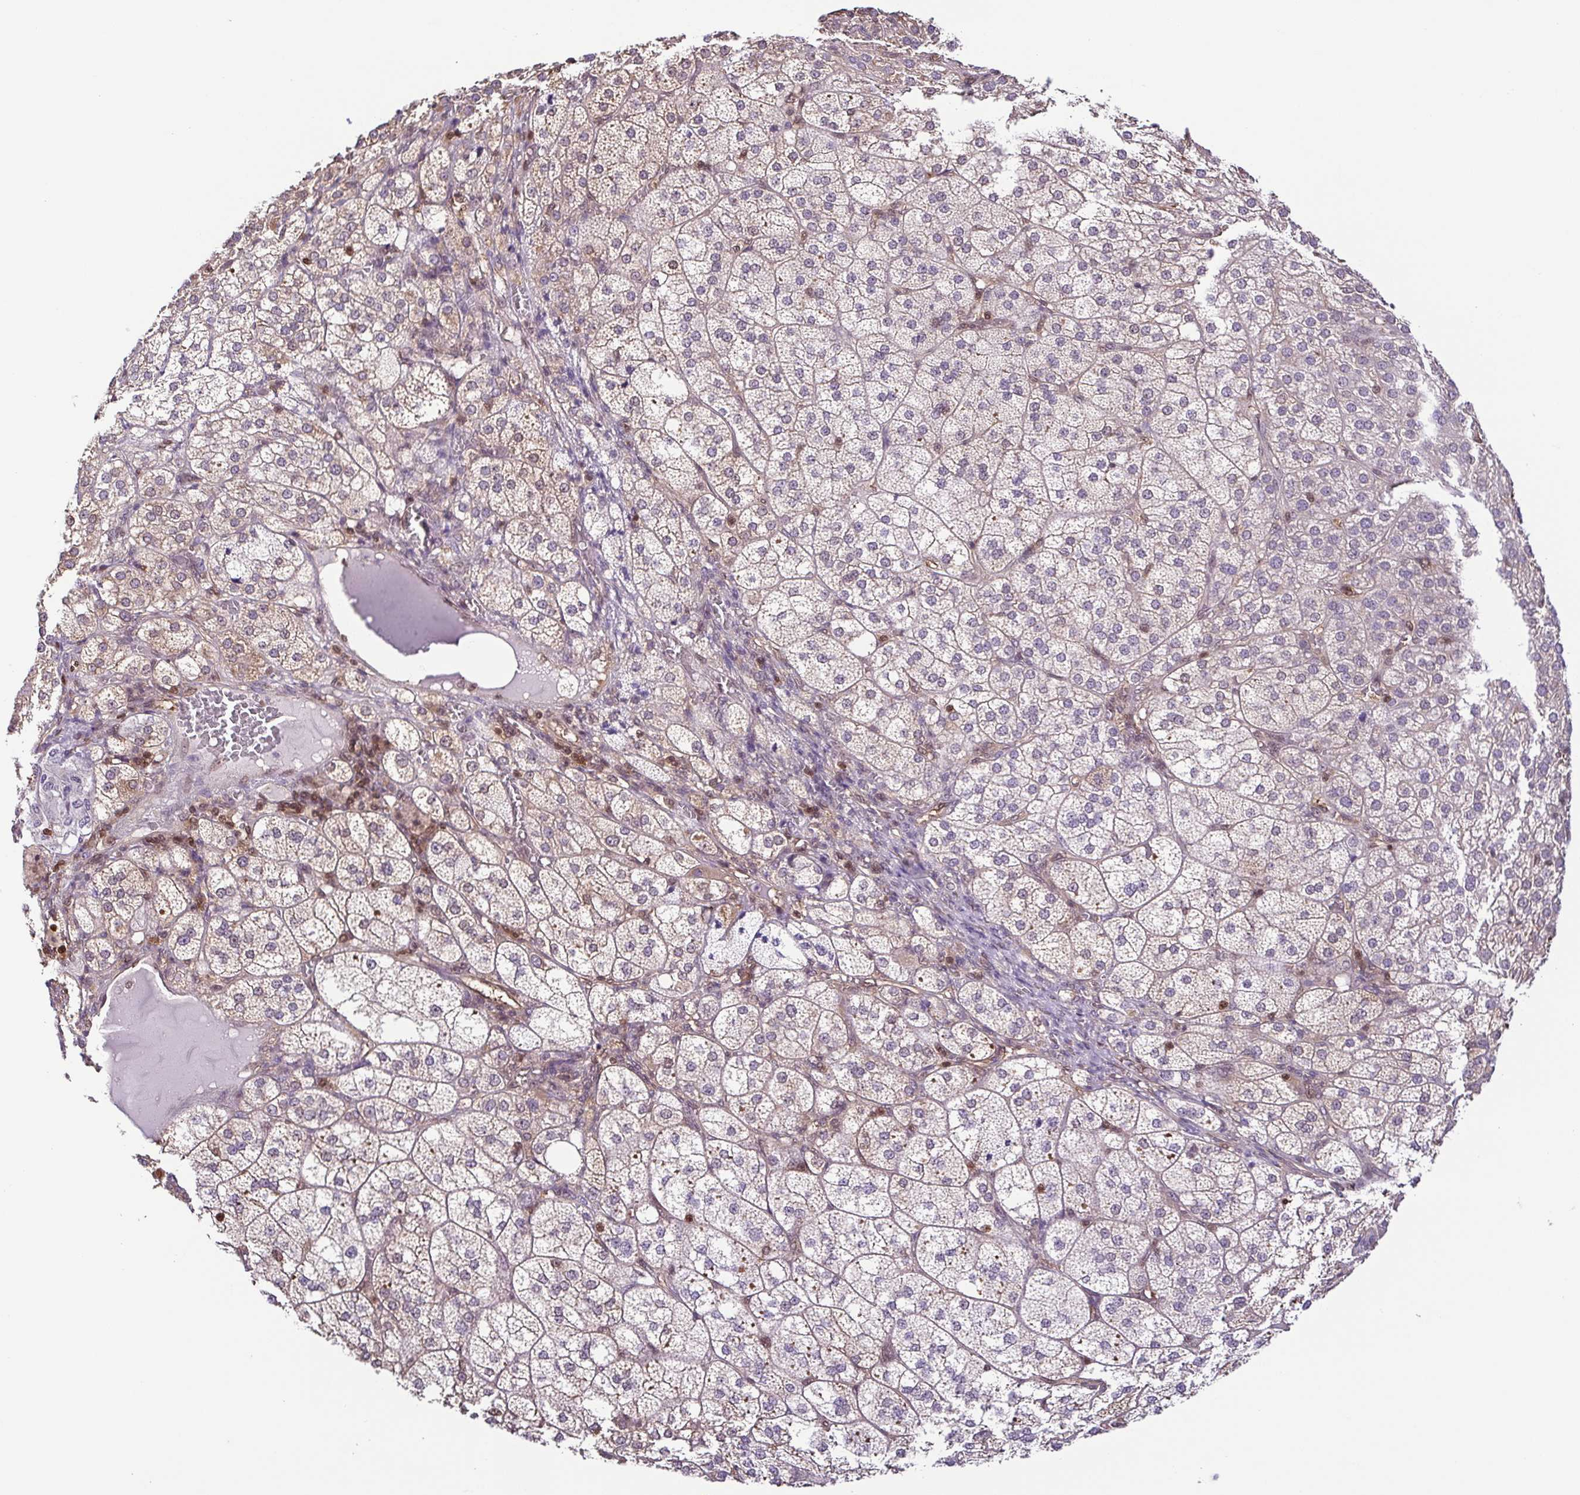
{"staining": {"intensity": "weak", "quantity": ">75%", "location": "cytoplasmic/membranous"}, "tissue": "adrenal gland", "cell_type": "Glandular cells", "image_type": "normal", "snomed": [{"axis": "morphology", "description": "Normal tissue, NOS"}, {"axis": "topography", "description": "Adrenal gland"}], "caption": "Immunohistochemical staining of benign adrenal gland reveals >75% levels of weak cytoplasmic/membranous protein positivity in approximately >75% of glandular cells. Nuclei are stained in blue.", "gene": "PSMB9", "patient": {"sex": "female", "age": 60}}